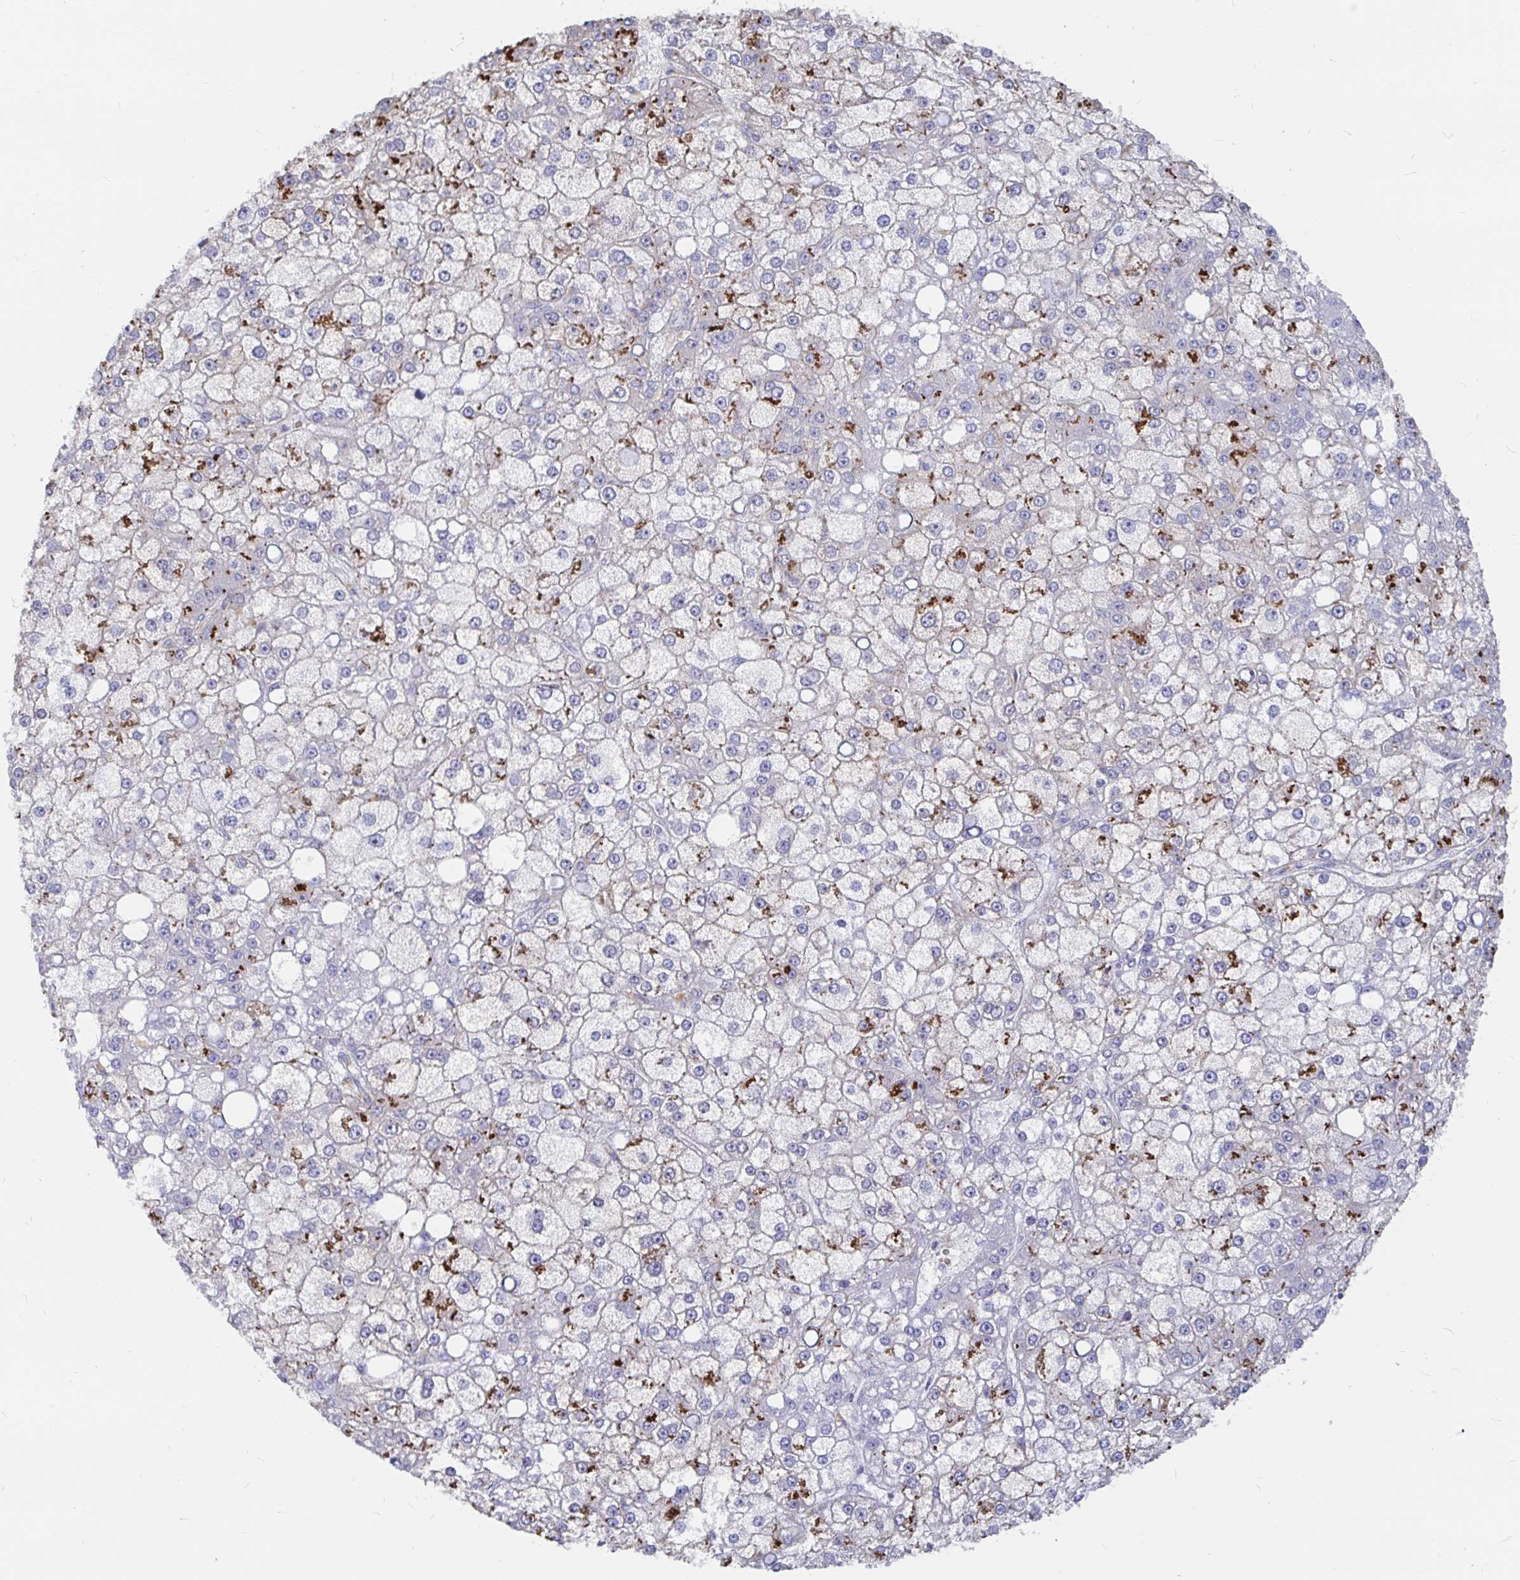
{"staining": {"intensity": "moderate", "quantity": "<25%", "location": "cytoplasmic/membranous"}, "tissue": "liver cancer", "cell_type": "Tumor cells", "image_type": "cancer", "snomed": [{"axis": "morphology", "description": "Carcinoma, Hepatocellular, NOS"}, {"axis": "topography", "description": "Liver"}], "caption": "Liver cancer was stained to show a protein in brown. There is low levels of moderate cytoplasmic/membranous expression in about <25% of tumor cells.", "gene": "KCTD19", "patient": {"sex": "male", "age": 67}}